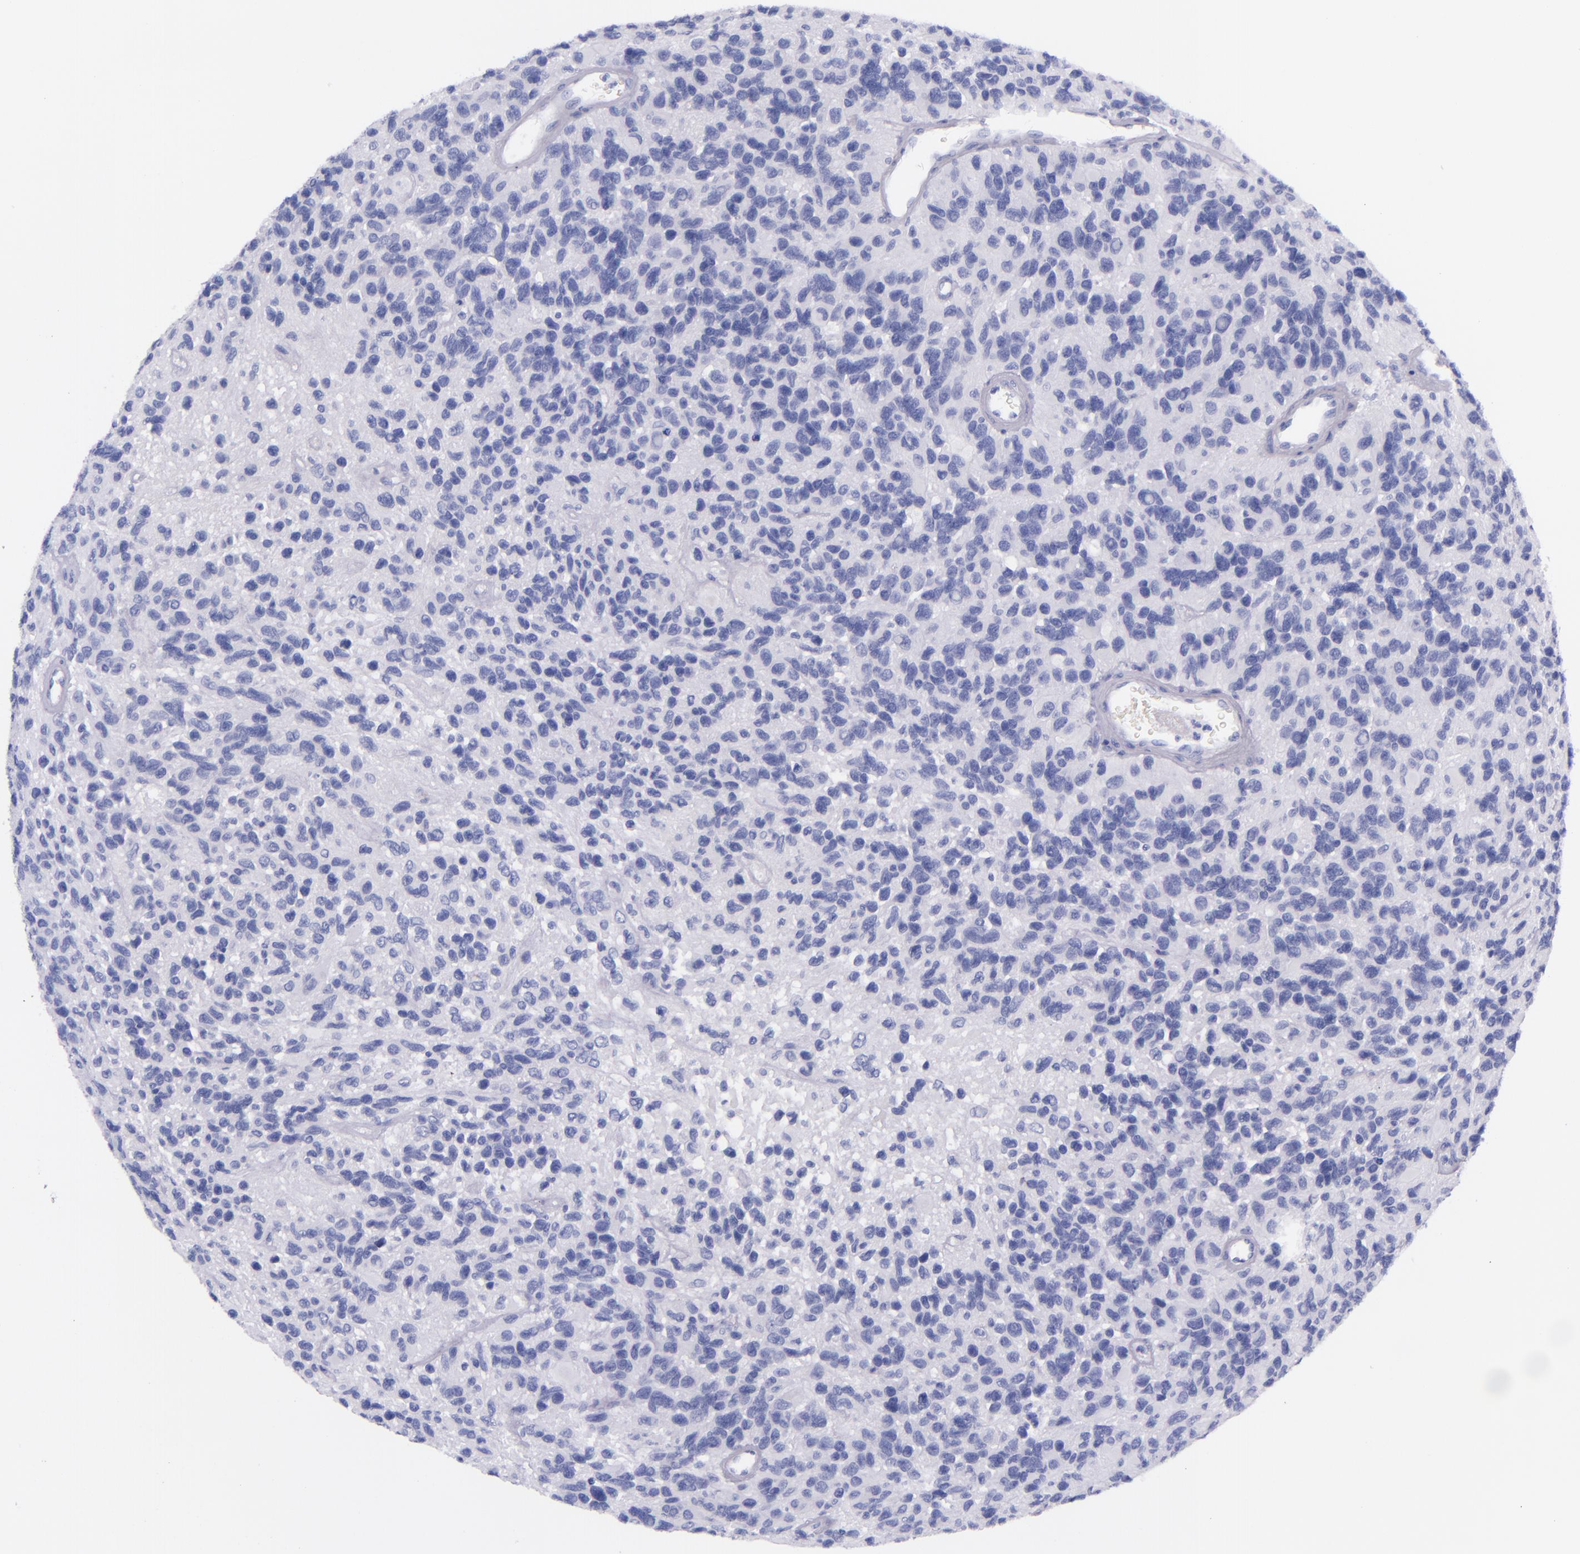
{"staining": {"intensity": "negative", "quantity": "none", "location": "none"}, "tissue": "glioma", "cell_type": "Tumor cells", "image_type": "cancer", "snomed": [{"axis": "morphology", "description": "Glioma, malignant, High grade"}, {"axis": "topography", "description": "Brain"}], "caption": "Immunohistochemistry histopathology image of glioma stained for a protein (brown), which displays no expression in tumor cells.", "gene": "LAG3", "patient": {"sex": "male", "age": 77}}